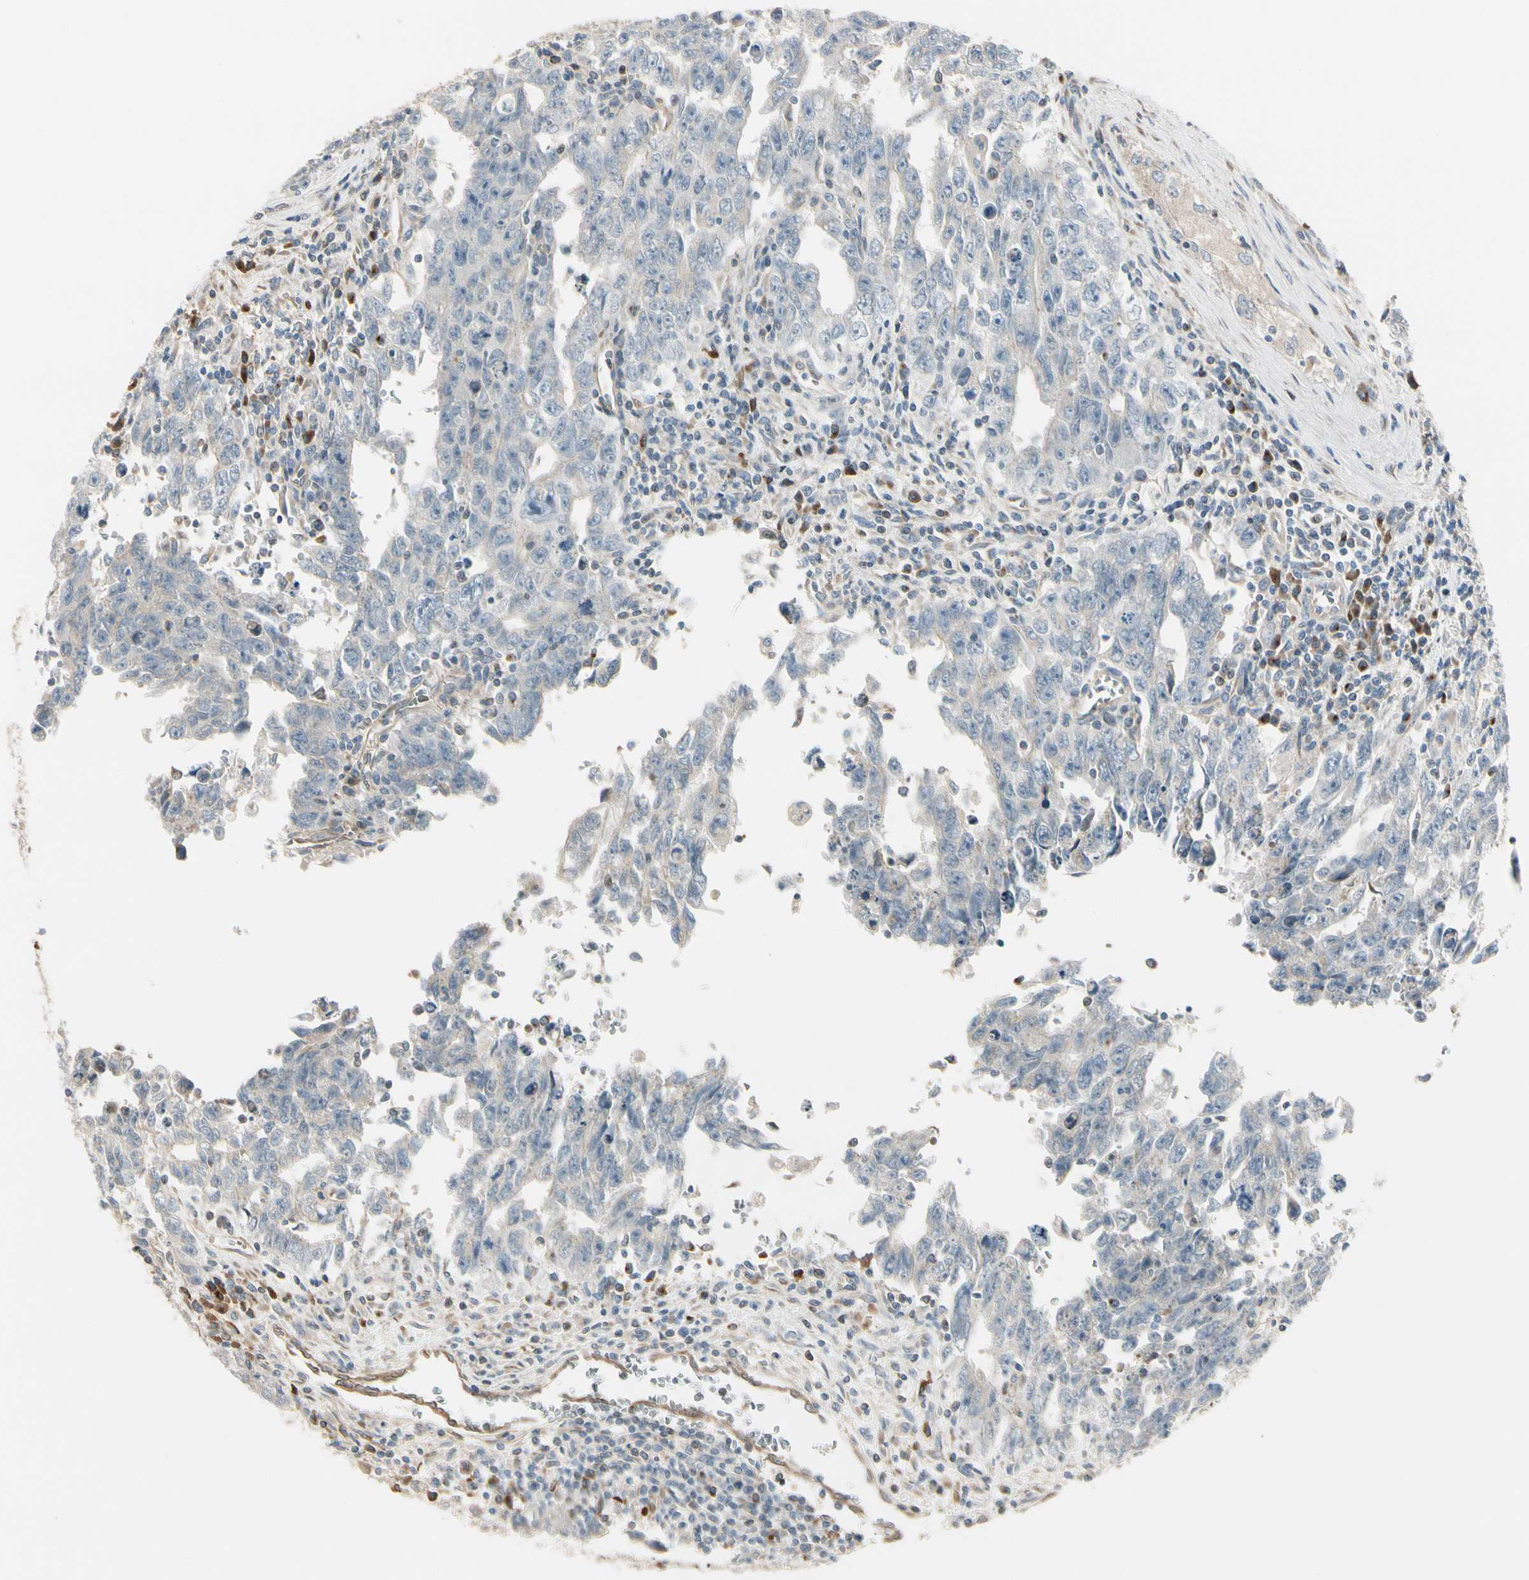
{"staining": {"intensity": "weak", "quantity": ">75%", "location": "cytoplasmic/membranous"}, "tissue": "testis cancer", "cell_type": "Tumor cells", "image_type": "cancer", "snomed": [{"axis": "morphology", "description": "Carcinoma, Embryonal, NOS"}, {"axis": "topography", "description": "Testis"}], "caption": "Brown immunohistochemical staining in embryonal carcinoma (testis) demonstrates weak cytoplasmic/membranous expression in approximately >75% of tumor cells. (Brightfield microscopy of DAB IHC at high magnification).", "gene": "NUCB2", "patient": {"sex": "male", "age": 28}}